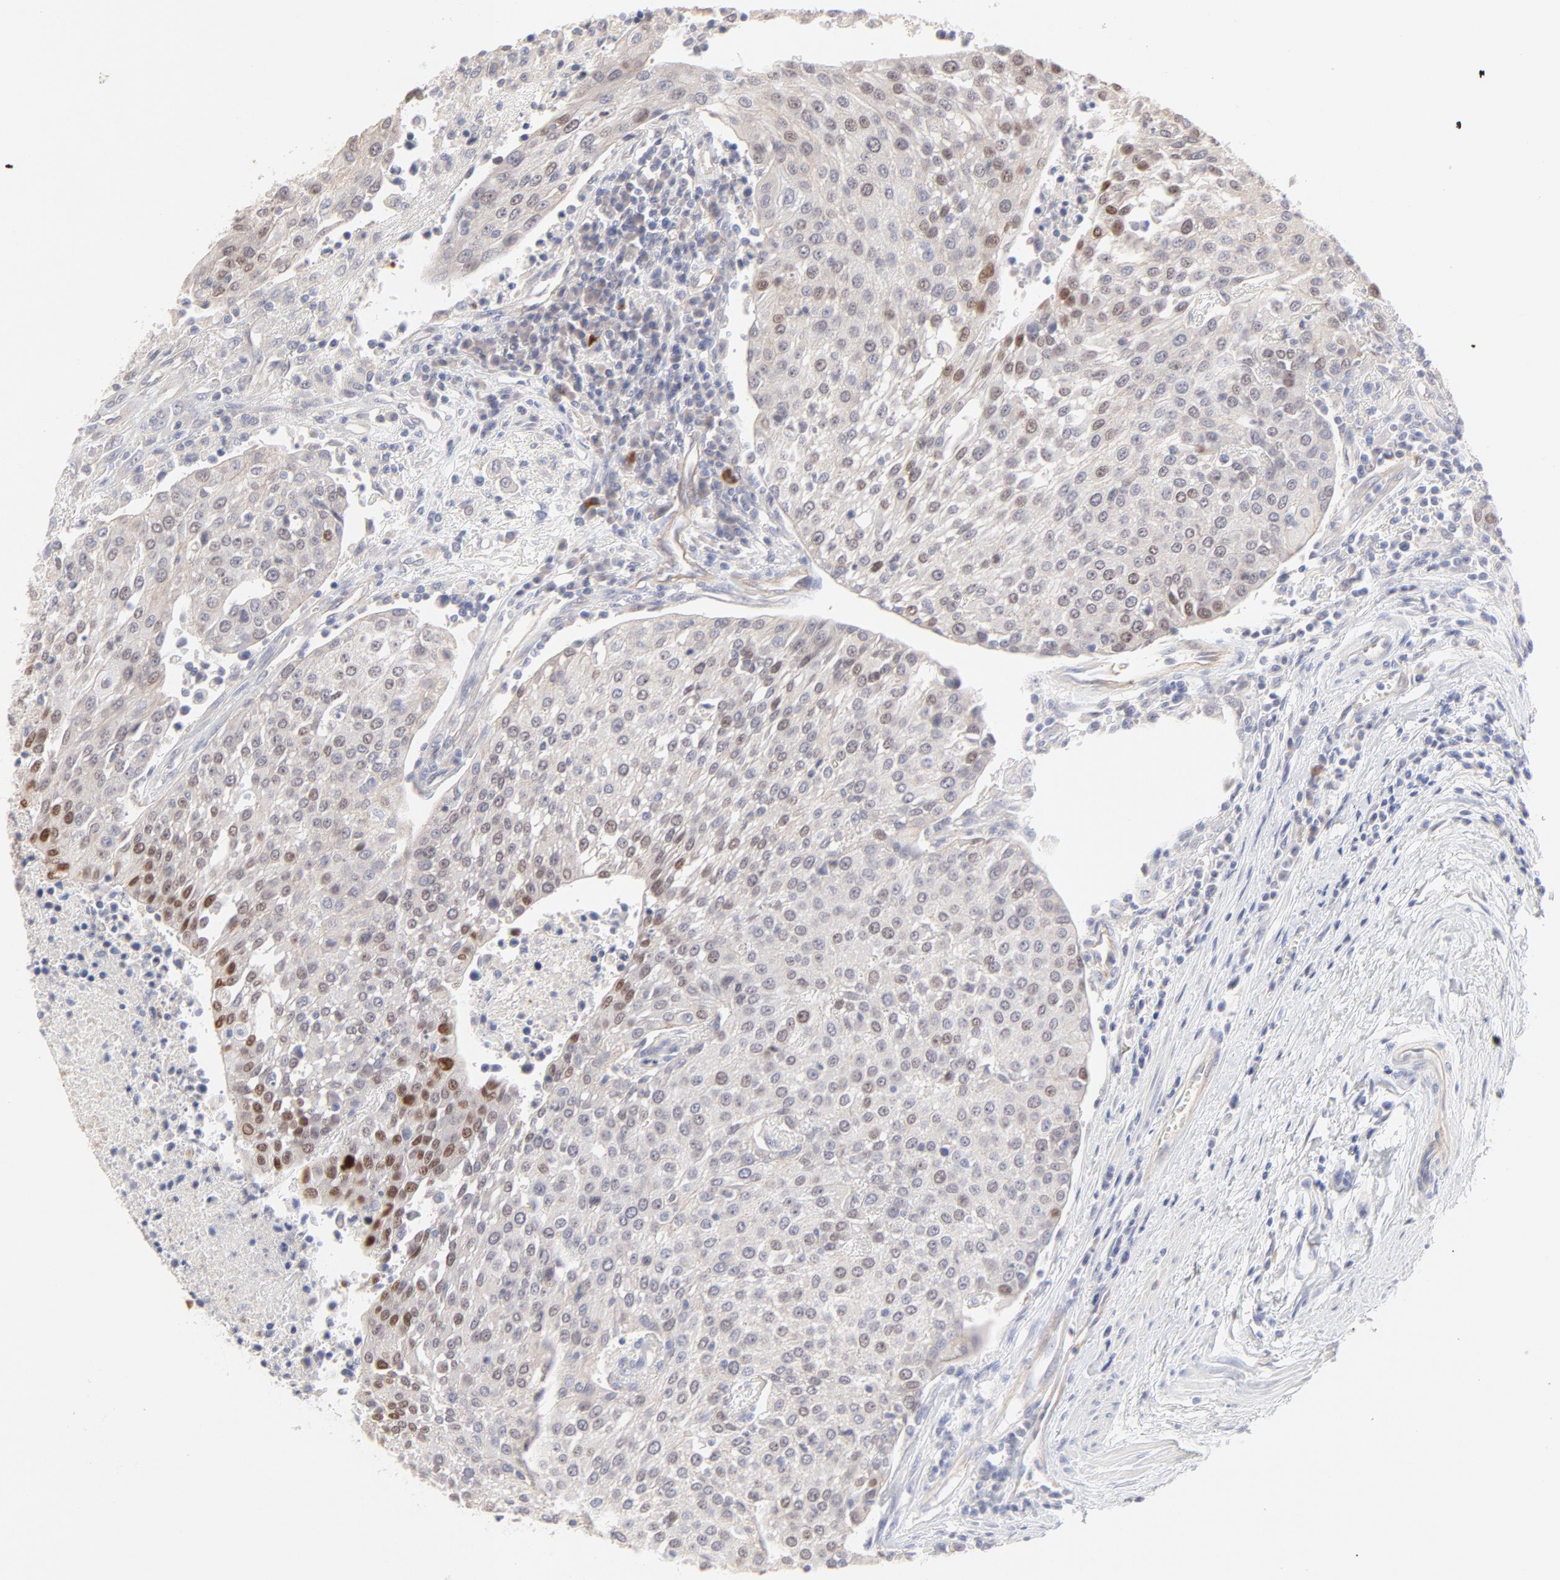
{"staining": {"intensity": "moderate", "quantity": "25%-75%", "location": "nuclear"}, "tissue": "urothelial cancer", "cell_type": "Tumor cells", "image_type": "cancer", "snomed": [{"axis": "morphology", "description": "Urothelial carcinoma, High grade"}, {"axis": "topography", "description": "Urinary bladder"}], "caption": "IHC (DAB (3,3'-diaminobenzidine)) staining of human urothelial cancer exhibits moderate nuclear protein staining in approximately 25%-75% of tumor cells.", "gene": "ELF3", "patient": {"sex": "female", "age": 85}}